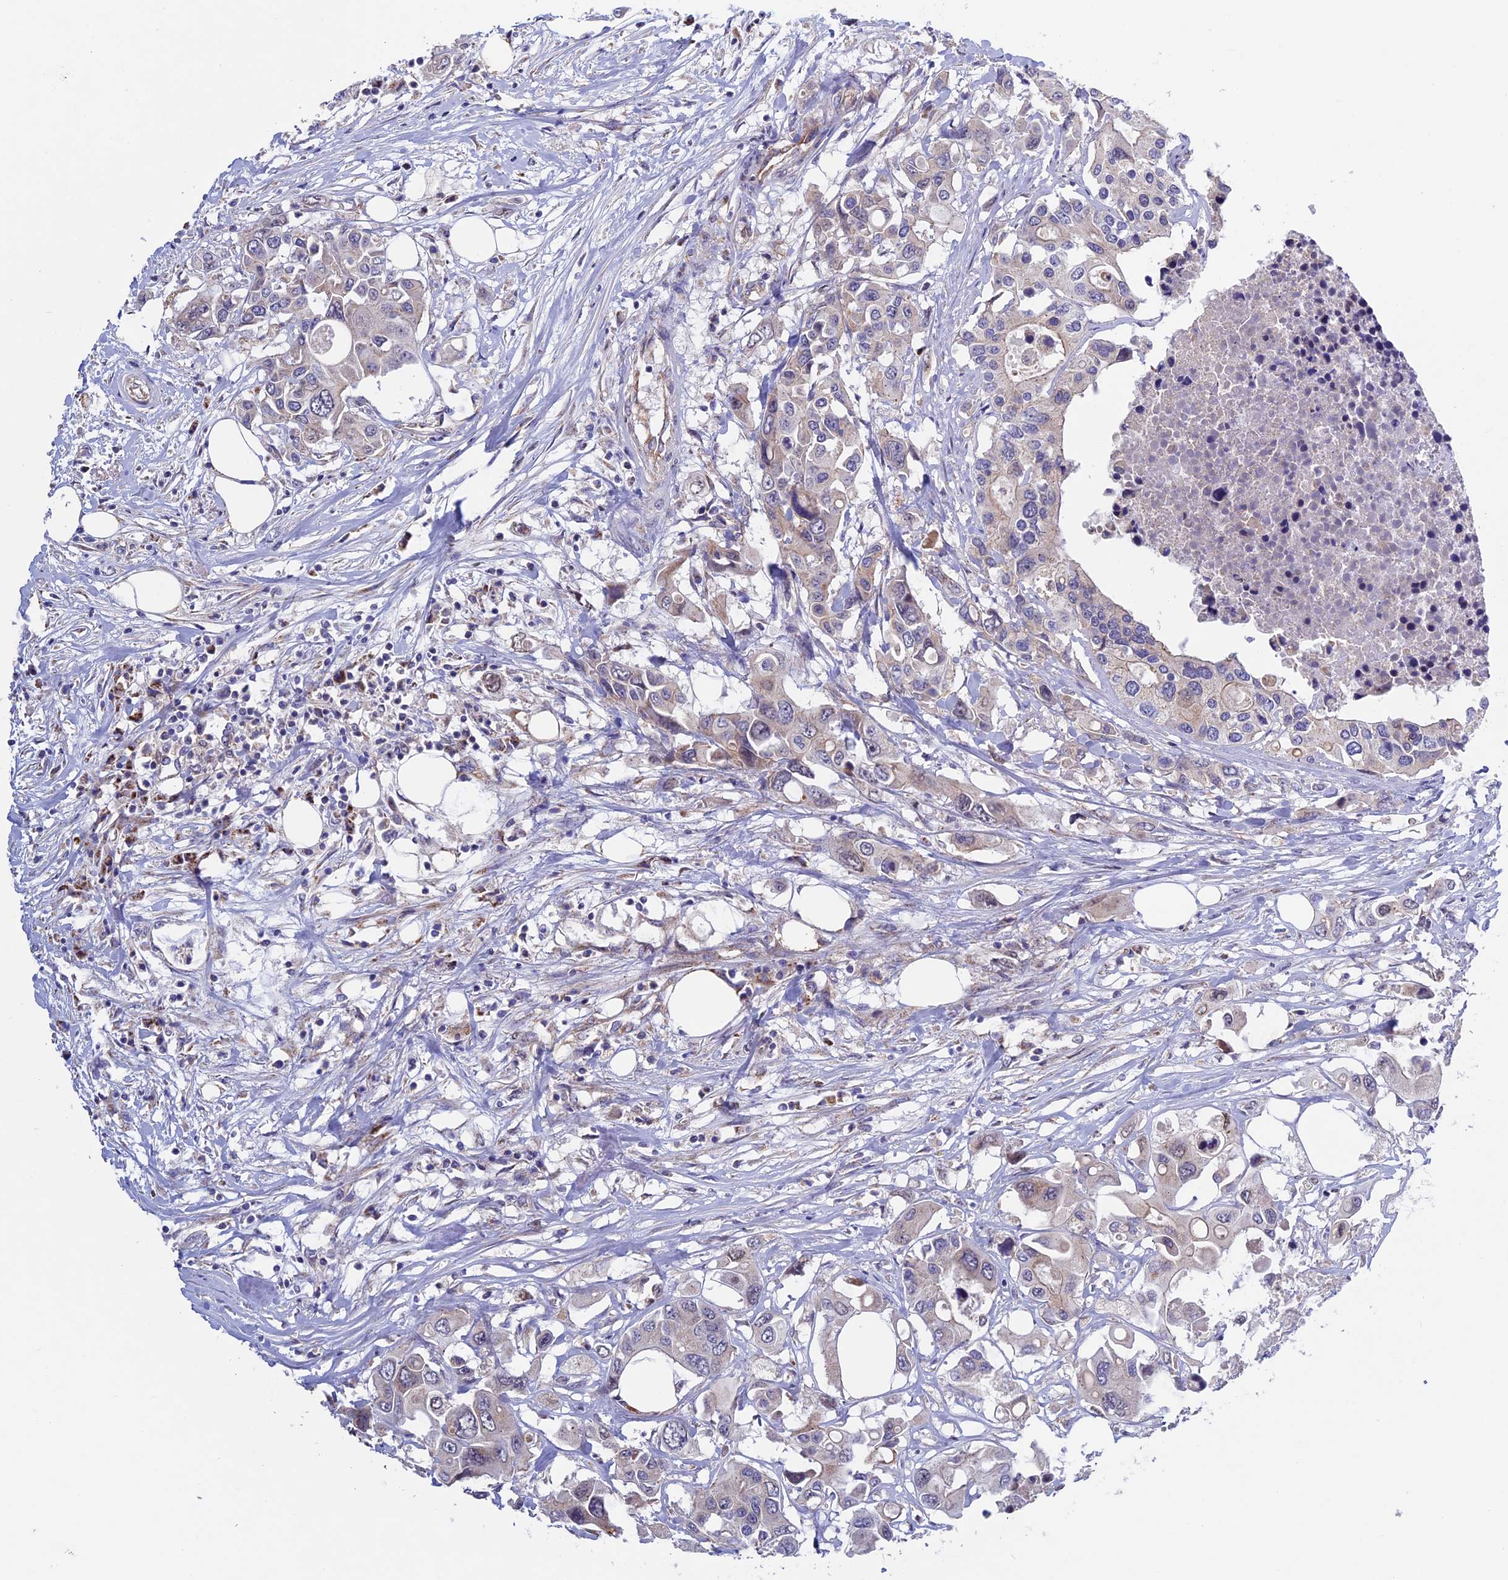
{"staining": {"intensity": "weak", "quantity": "25%-75%", "location": "cytoplasmic/membranous"}, "tissue": "colorectal cancer", "cell_type": "Tumor cells", "image_type": "cancer", "snomed": [{"axis": "morphology", "description": "Adenocarcinoma, NOS"}, {"axis": "topography", "description": "Colon"}], "caption": "A histopathology image showing weak cytoplasmic/membranous positivity in approximately 25%-75% of tumor cells in colorectal cancer (adenocarcinoma), as visualized by brown immunohistochemical staining.", "gene": "ETFDH", "patient": {"sex": "male", "age": 77}}